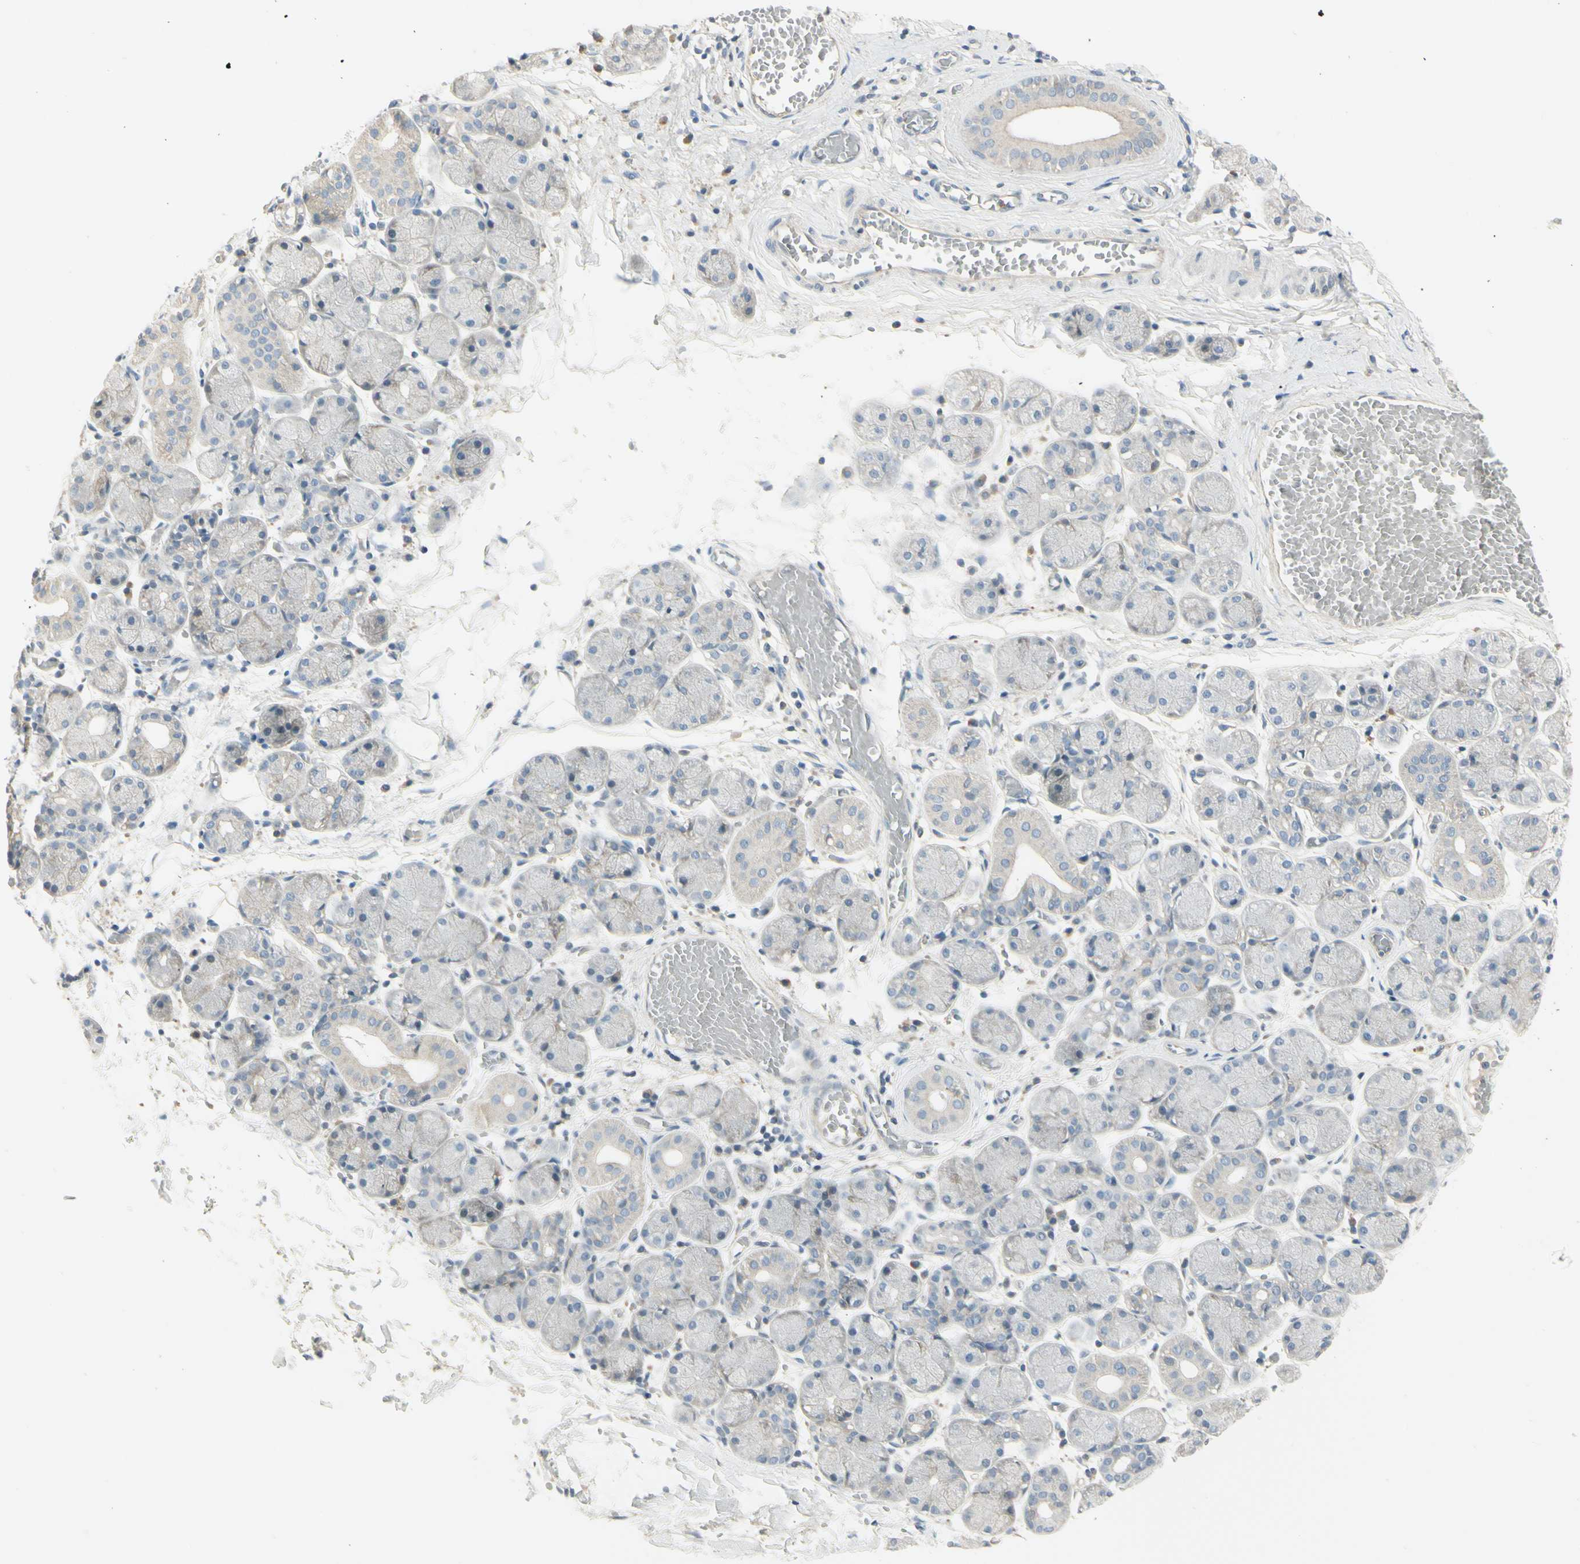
{"staining": {"intensity": "weak", "quantity": "<25%", "location": "cytoplasmic/membranous"}, "tissue": "salivary gland", "cell_type": "Glandular cells", "image_type": "normal", "snomed": [{"axis": "morphology", "description": "Normal tissue, NOS"}, {"axis": "topography", "description": "Salivary gland"}], "caption": "An immunohistochemistry (IHC) micrograph of normal salivary gland is shown. There is no staining in glandular cells of salivary gland.", "gene": "CCNB2", "patient": {"sex": "female", "age": 24}}